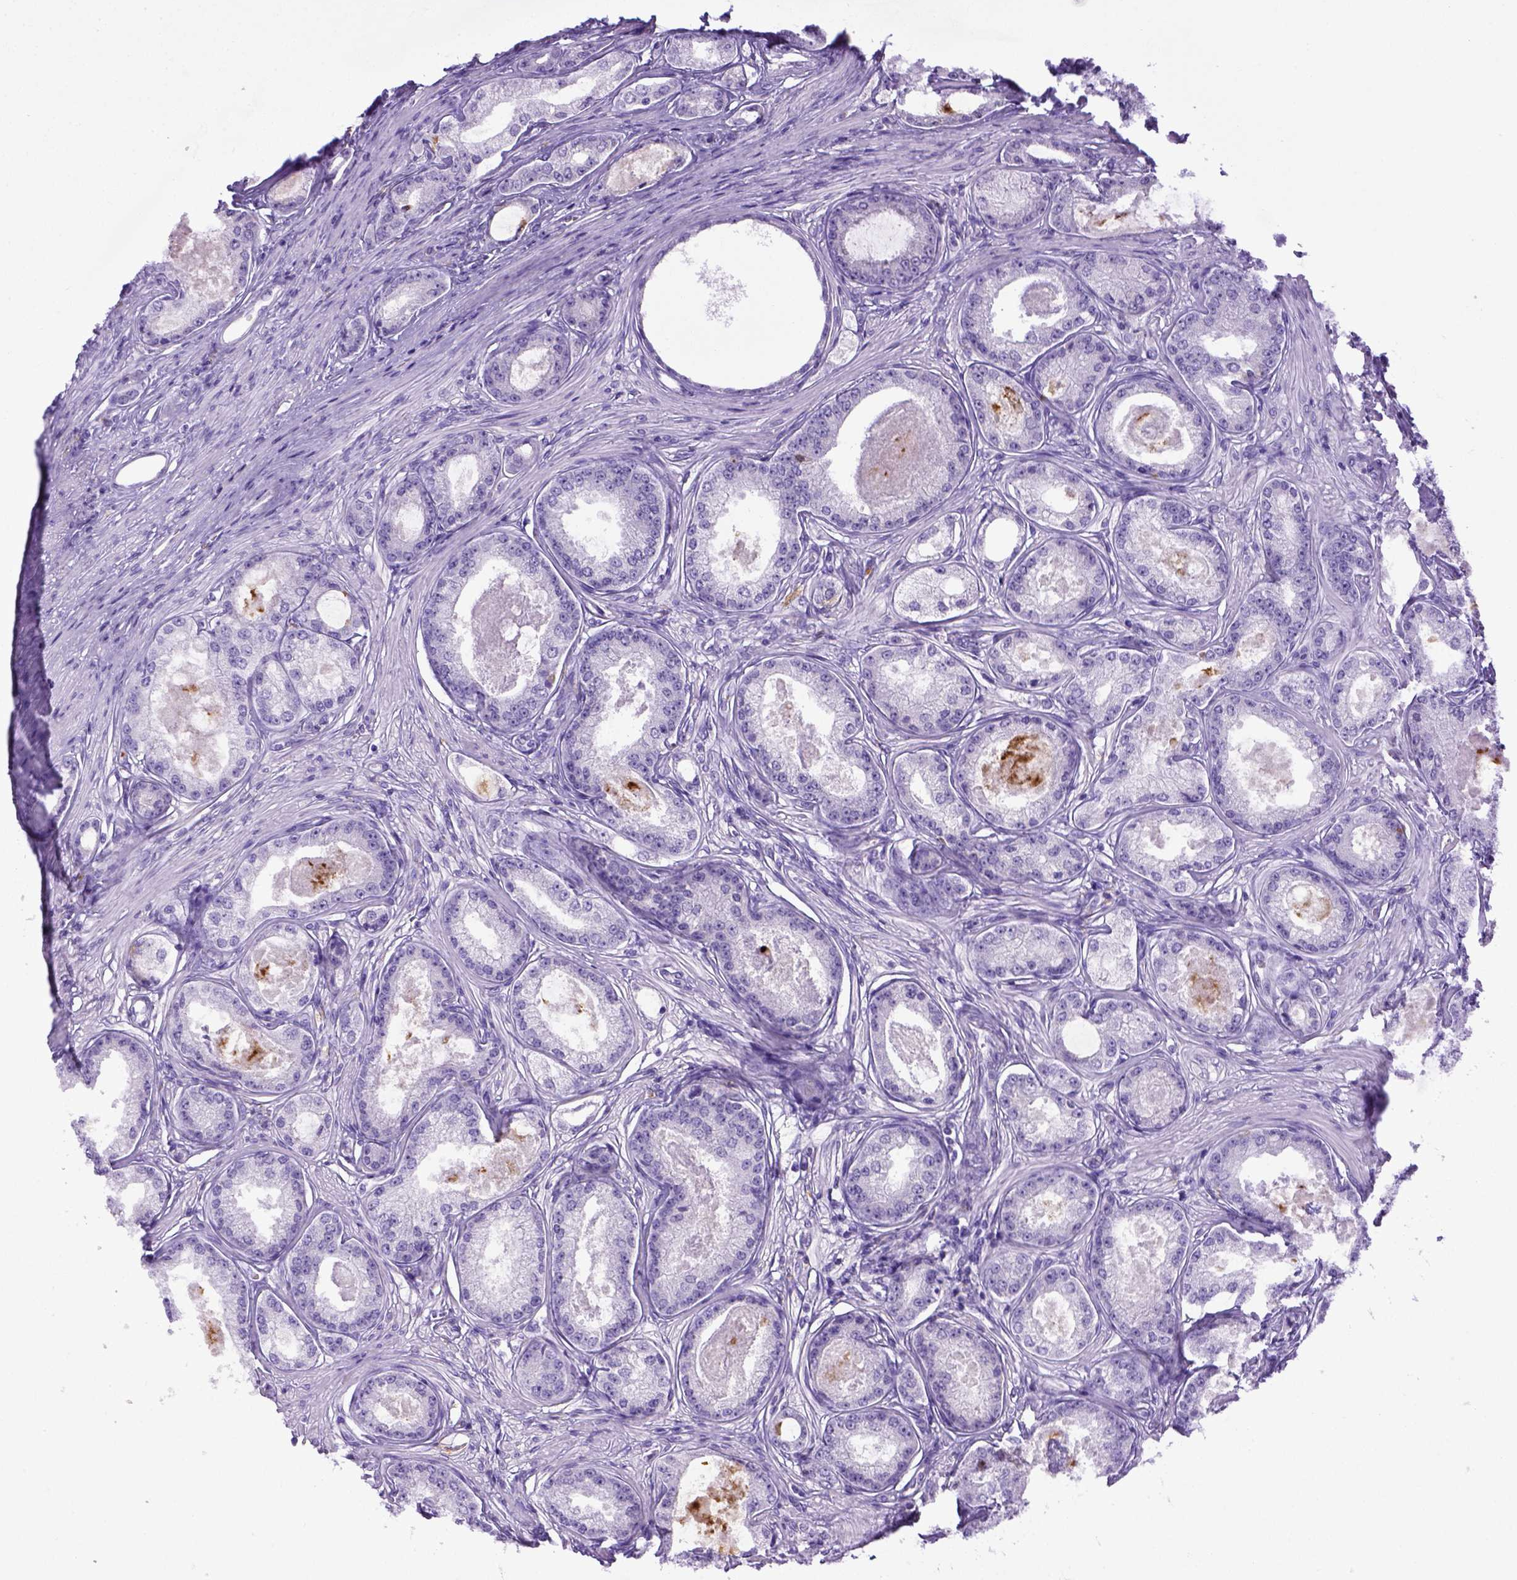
{"staining": {"intensity": "negative", "quantity": "none", "location": "none"}, "tissue": "prostate cancer", "cell_type": "Tumor cells", "image_type": "cancer", "snomed": [{"axis": "morphology", "description": "Adenocarcinoma, Low grade"}, {"axis": "topography", "description": "Prostate"}], "caption": "Prostate cancer (adenocarcinoma (low-grade)) was stained to show a protein in brown. There is no significant positivity in tumor cells.", "gene": "CD68", "patient": {"sex": "male", "age": 68}}